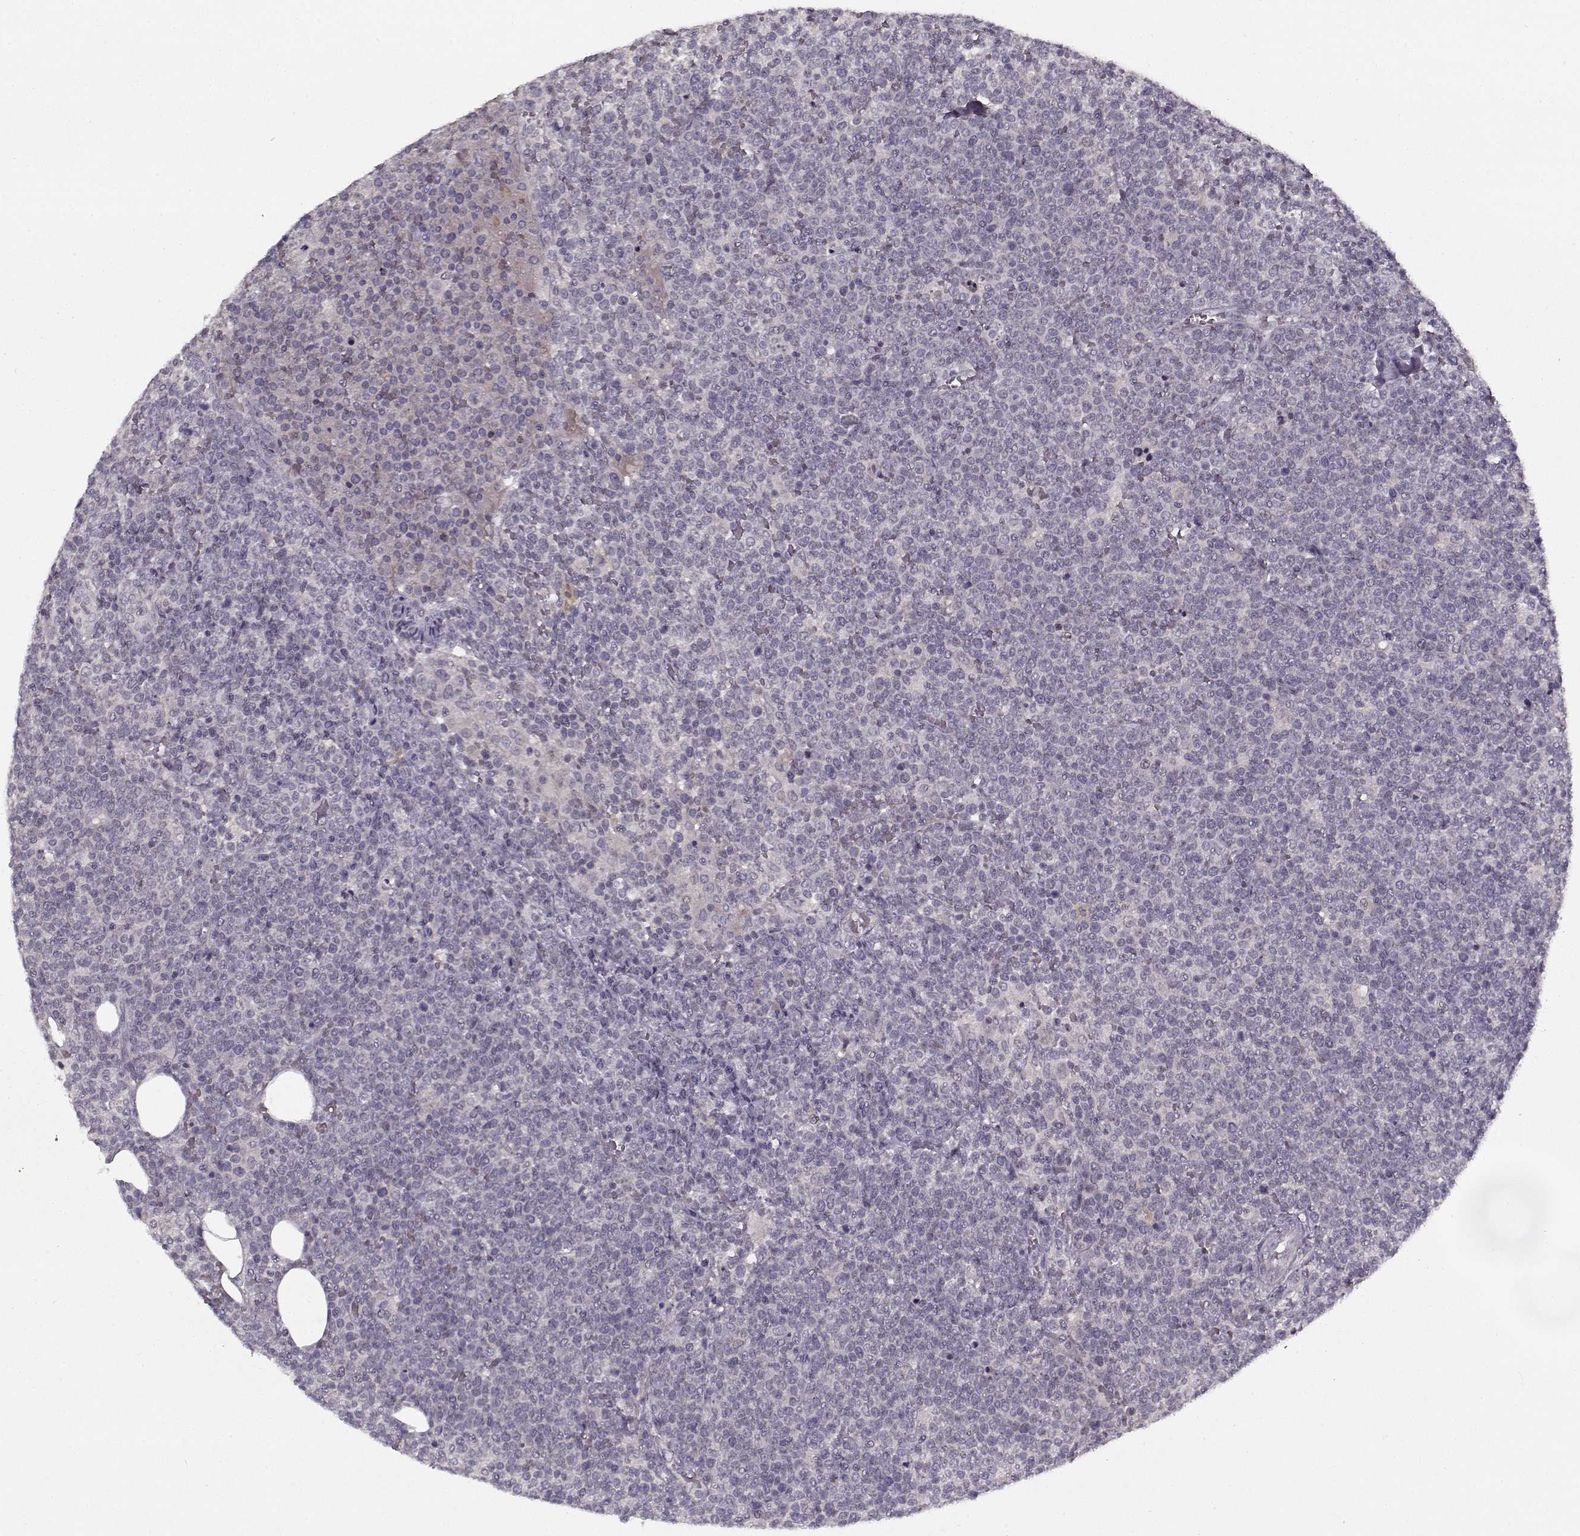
{"staining": {"intensity": "negative", "quantity": "none", "location": "none"}, "tissue": "lymphoma", "cell_type": "Tumor cells", "image_type": "cancer", "snomed": [{"axis": "morphology", "description": "Malignant lymphoma, non-Hodgkin's type, High grade"}, {"axis": "topography", "description": "Lymph node"}], "caption": "An image of human lymphoma is negative for staining in tumor cells.", "gene": "LAMA2", "patient": {"sex": "male", "age": 61}}